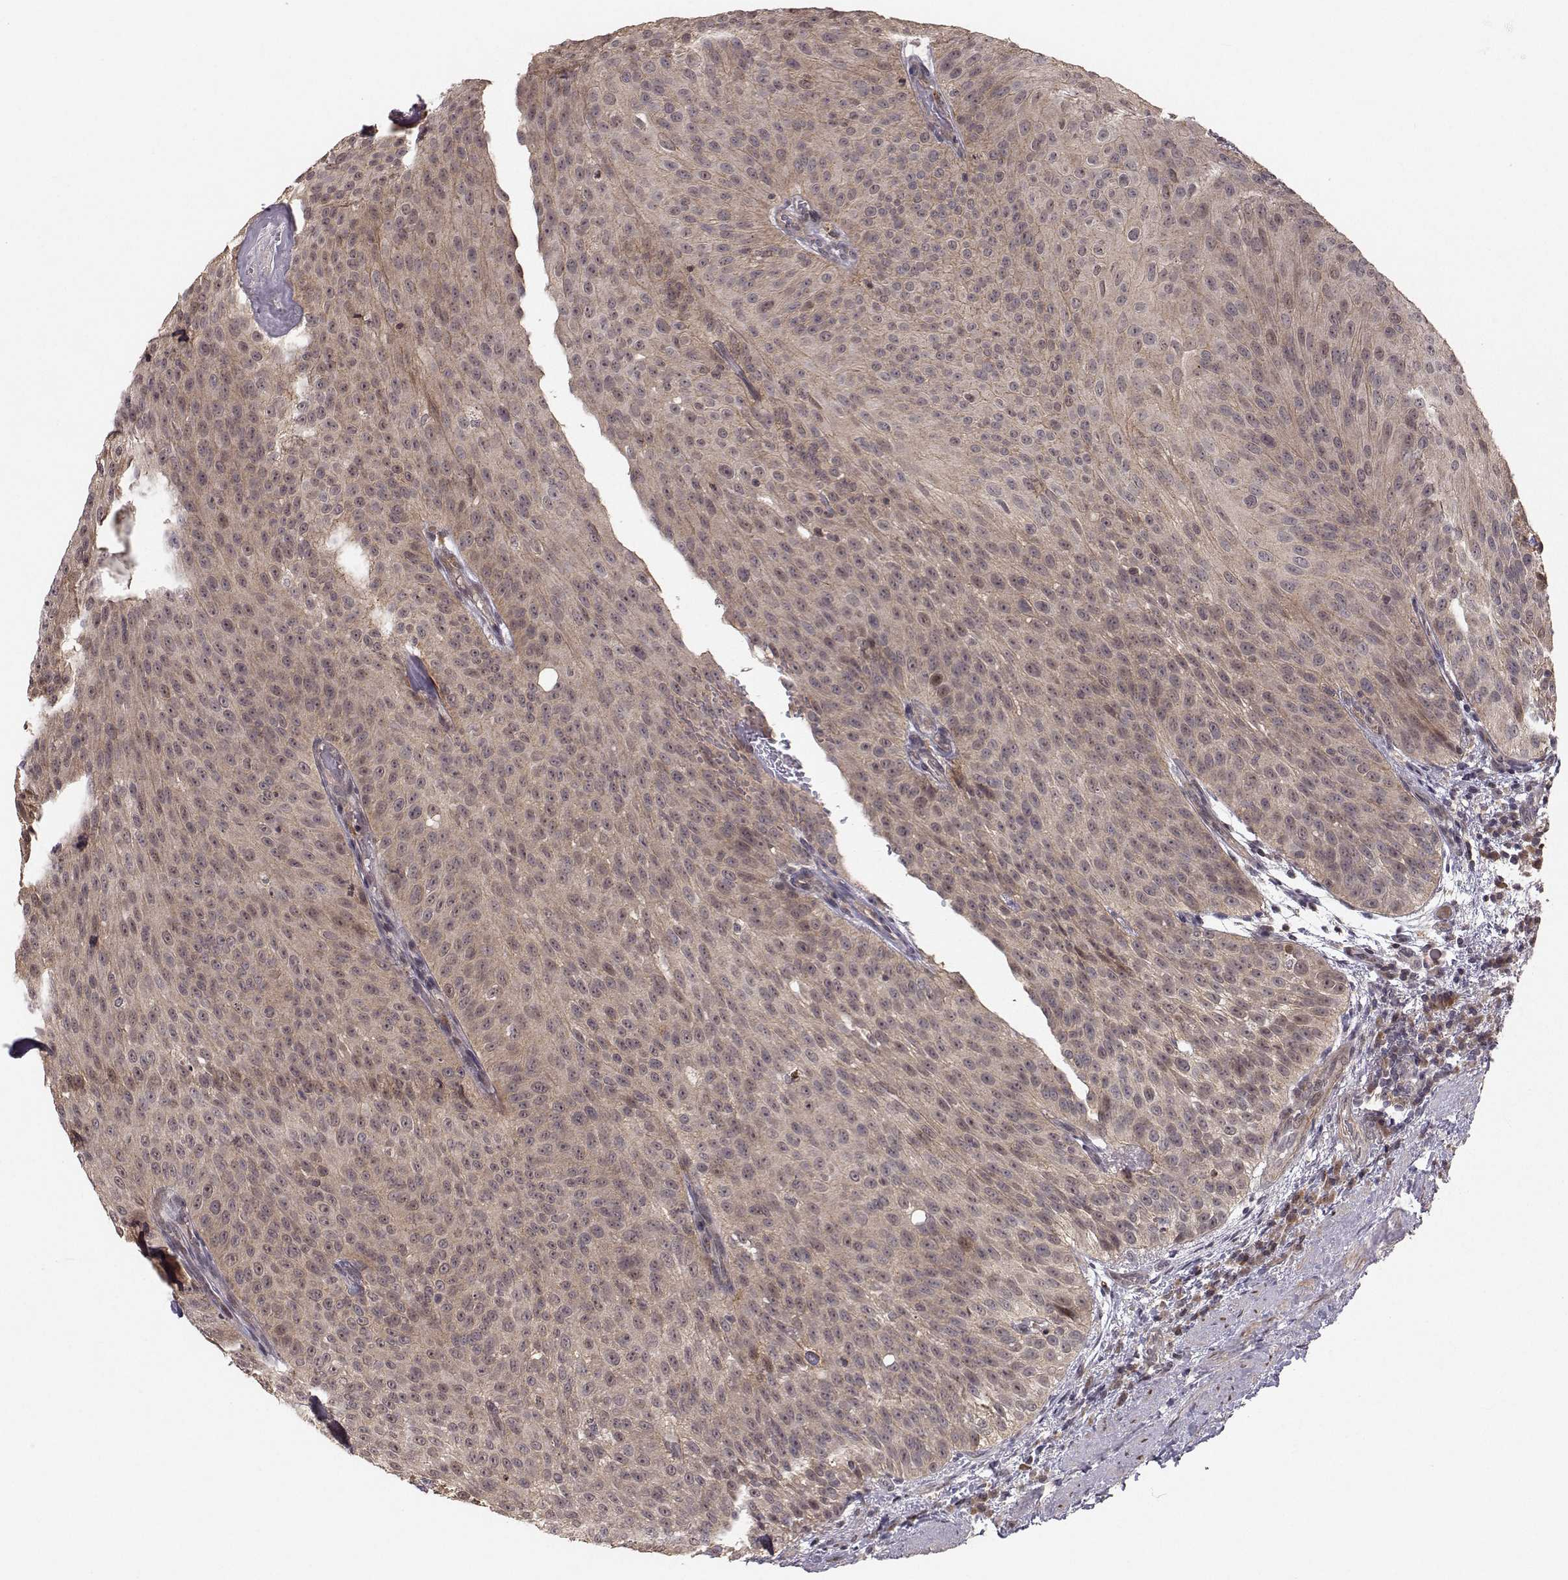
{"staining": {"intensity": "weak", "quantity": ">75%", "location": "cytoplasmic/membranous"}, "tissue": "urothelial cancer", "cell_type": "Tumor cells", "image_type": "cancer", "snomed": [{"axis": "morphology", "description": "Urothelial carcinoma, Low grade"}, {"axis": "topography", "description": "Urinary bladder"}], "caption": "Brown immunohistochemical staining in urothelial carcinoma (low-grade) shows weak cytoplasmic/membranous staining in about >75% of tumor cells.", "gene": "PLEKHG3", "patient": {"sex": "male", "age": 78}}